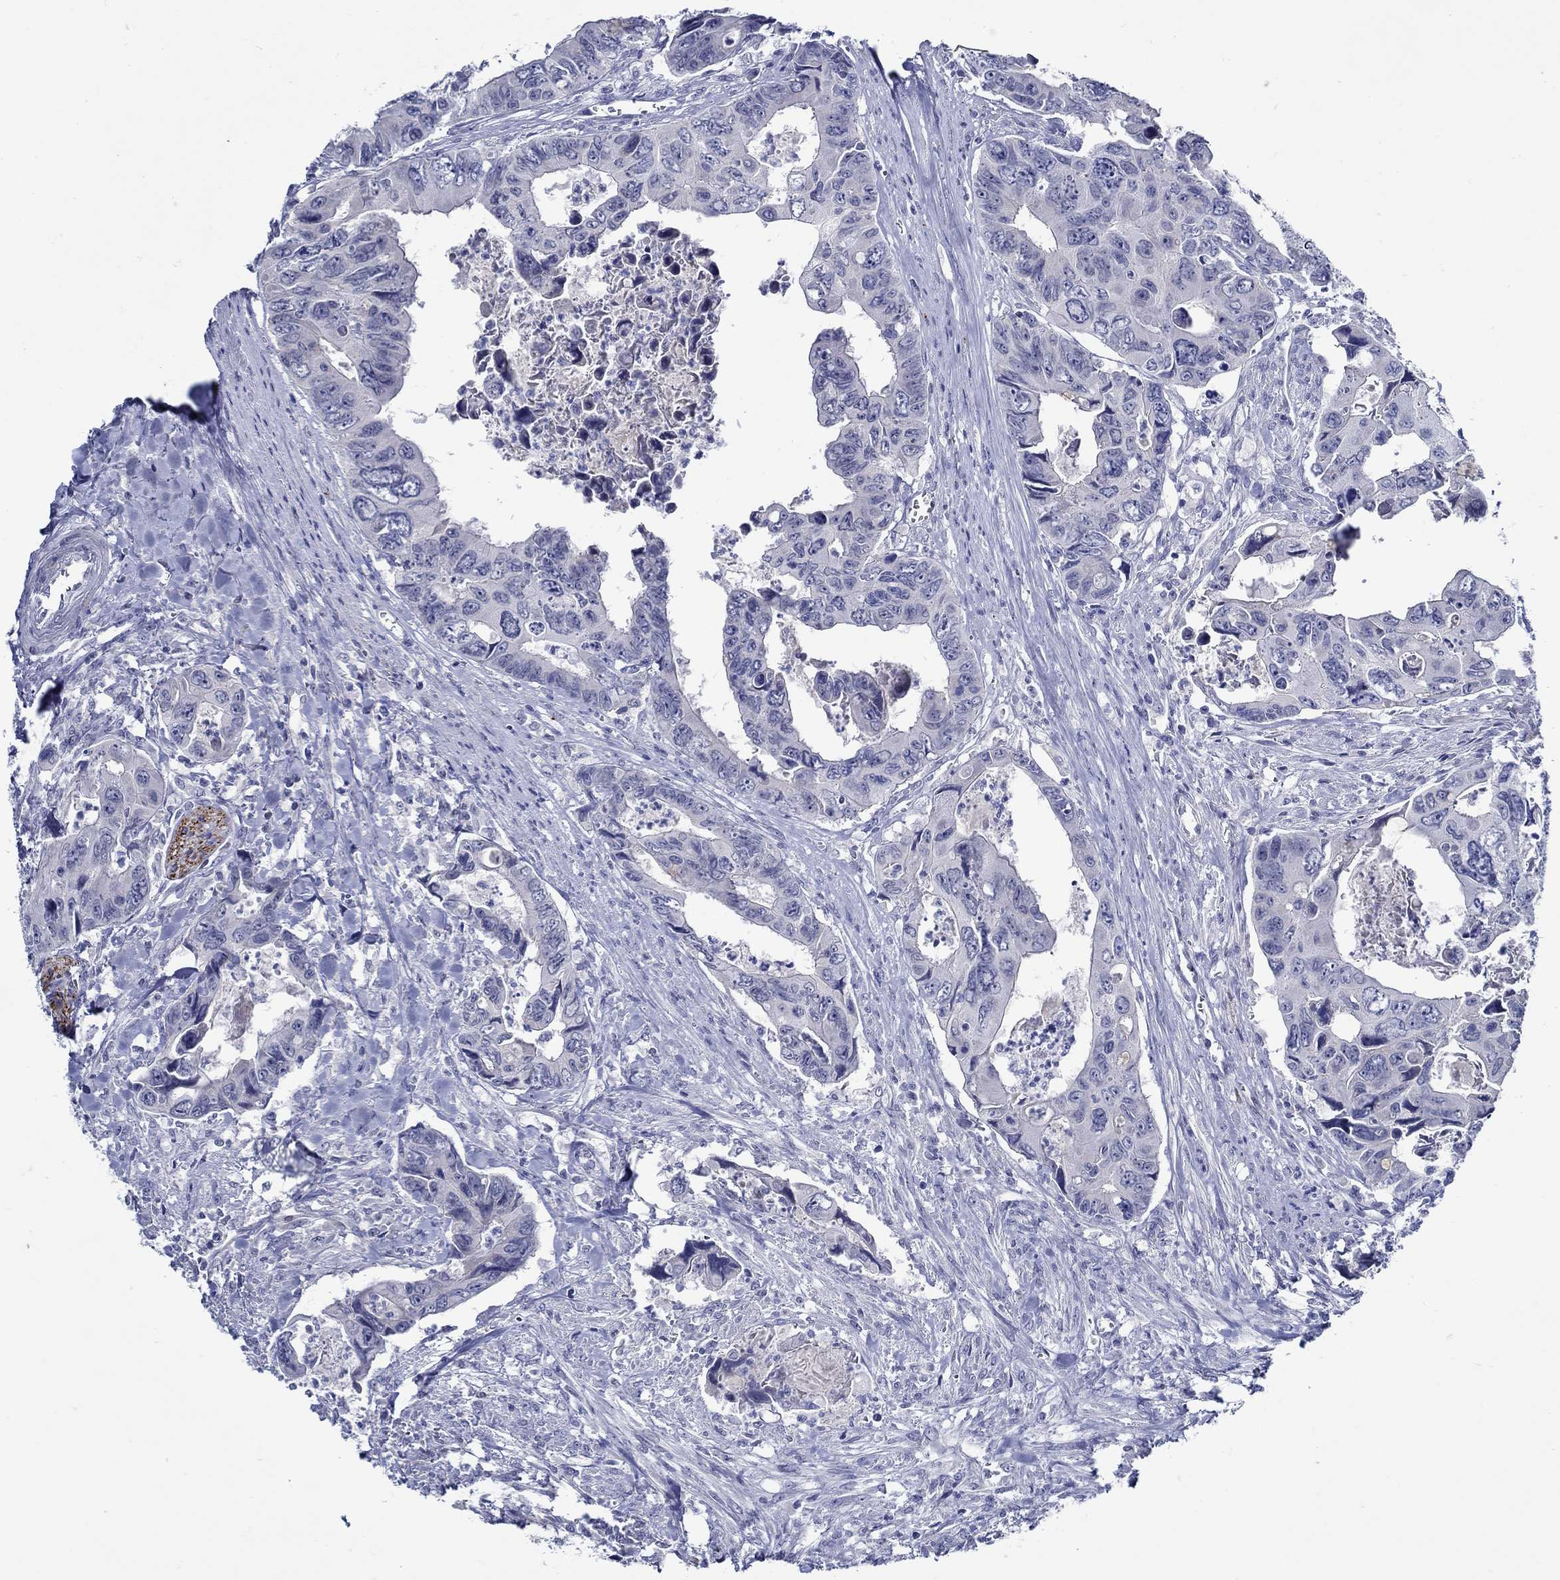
{"staining": {"intensity": "negative", "quantity": "none", "location": "none"}, "tissue": "colorectal cancer", "cell_type": "Tumor cells", "image_type": "cancer", "snomed": [{"axis": "morphology", "description": "Adenocarcinoma, NOS"}, {"axis": "topography", "description": "Rectum"}], "caption": "An immunohistochemistry (IHC) micrograph of adenocarcinoma (colorectal) is shown. There is no staining in tumor cells of adenocarcinoma (colorectal). (Stains: DAB immunohistochemistry with hematoxylin counter stain, Microscopy: brightfield microscopy at high magnification).", "gene": "MC2R", "patient": {"sex": "male", "age": 62}}